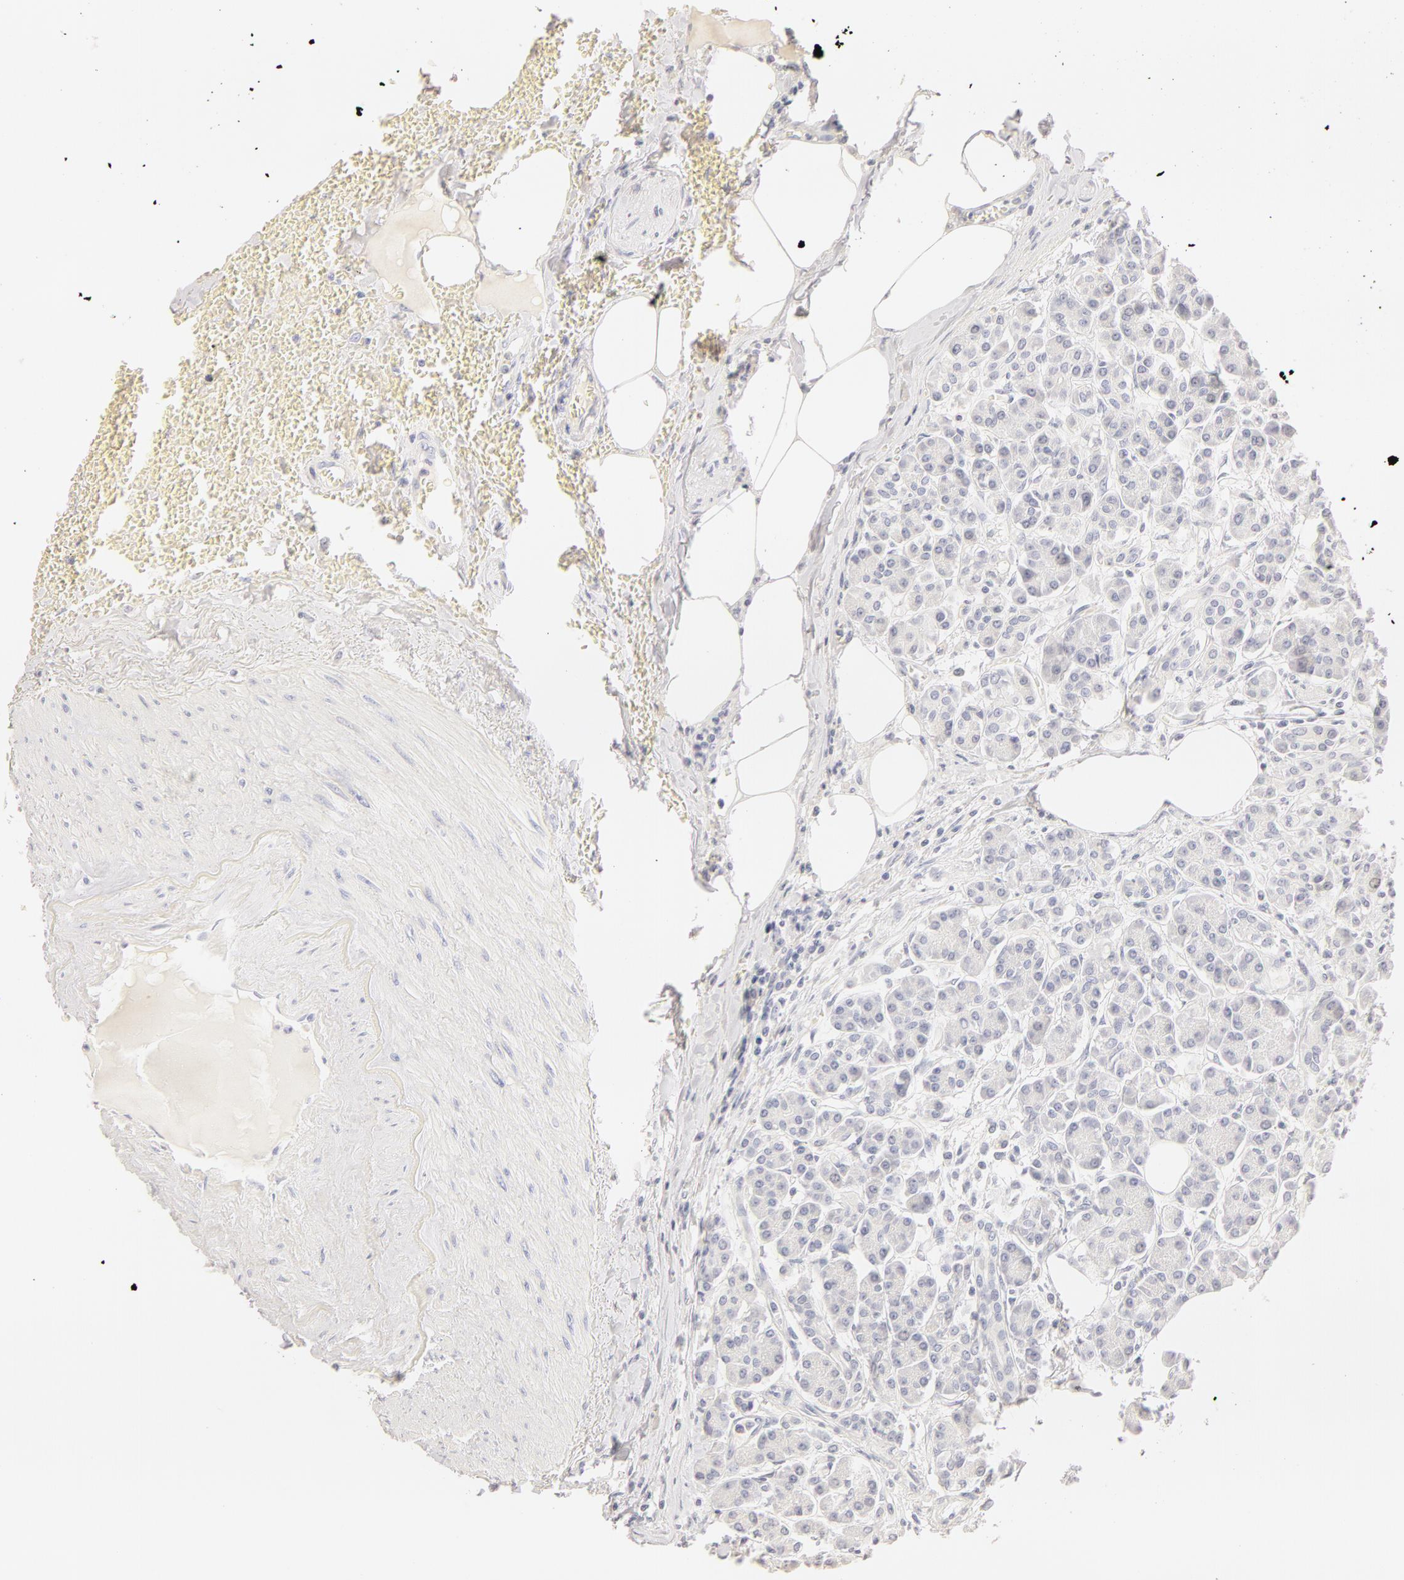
{"staining": {"intensity": "negative", "quantity": "none", "location": "none"}, "tissue": "pancreas", "cell_type": "Exocrine glandular cells", "image_type": "normal", "snomed": [{"axis": "morphology", "description": "Normal tissue, NOS"}, {"axis": "topography", "description": "Pancreas"}], "caption": "Immunohistochemistry (IHC) micrograph of normal pancreas: pancreas stained with DAB demonstrates no significant protein staining in exocrine glandular cells. (DAB (3,3'-diaminobenzidine) immunohistochemistry (IHC), high magnification).", "gene": "LGALS7B", "patient": {"sex": "female", "age": 73}}